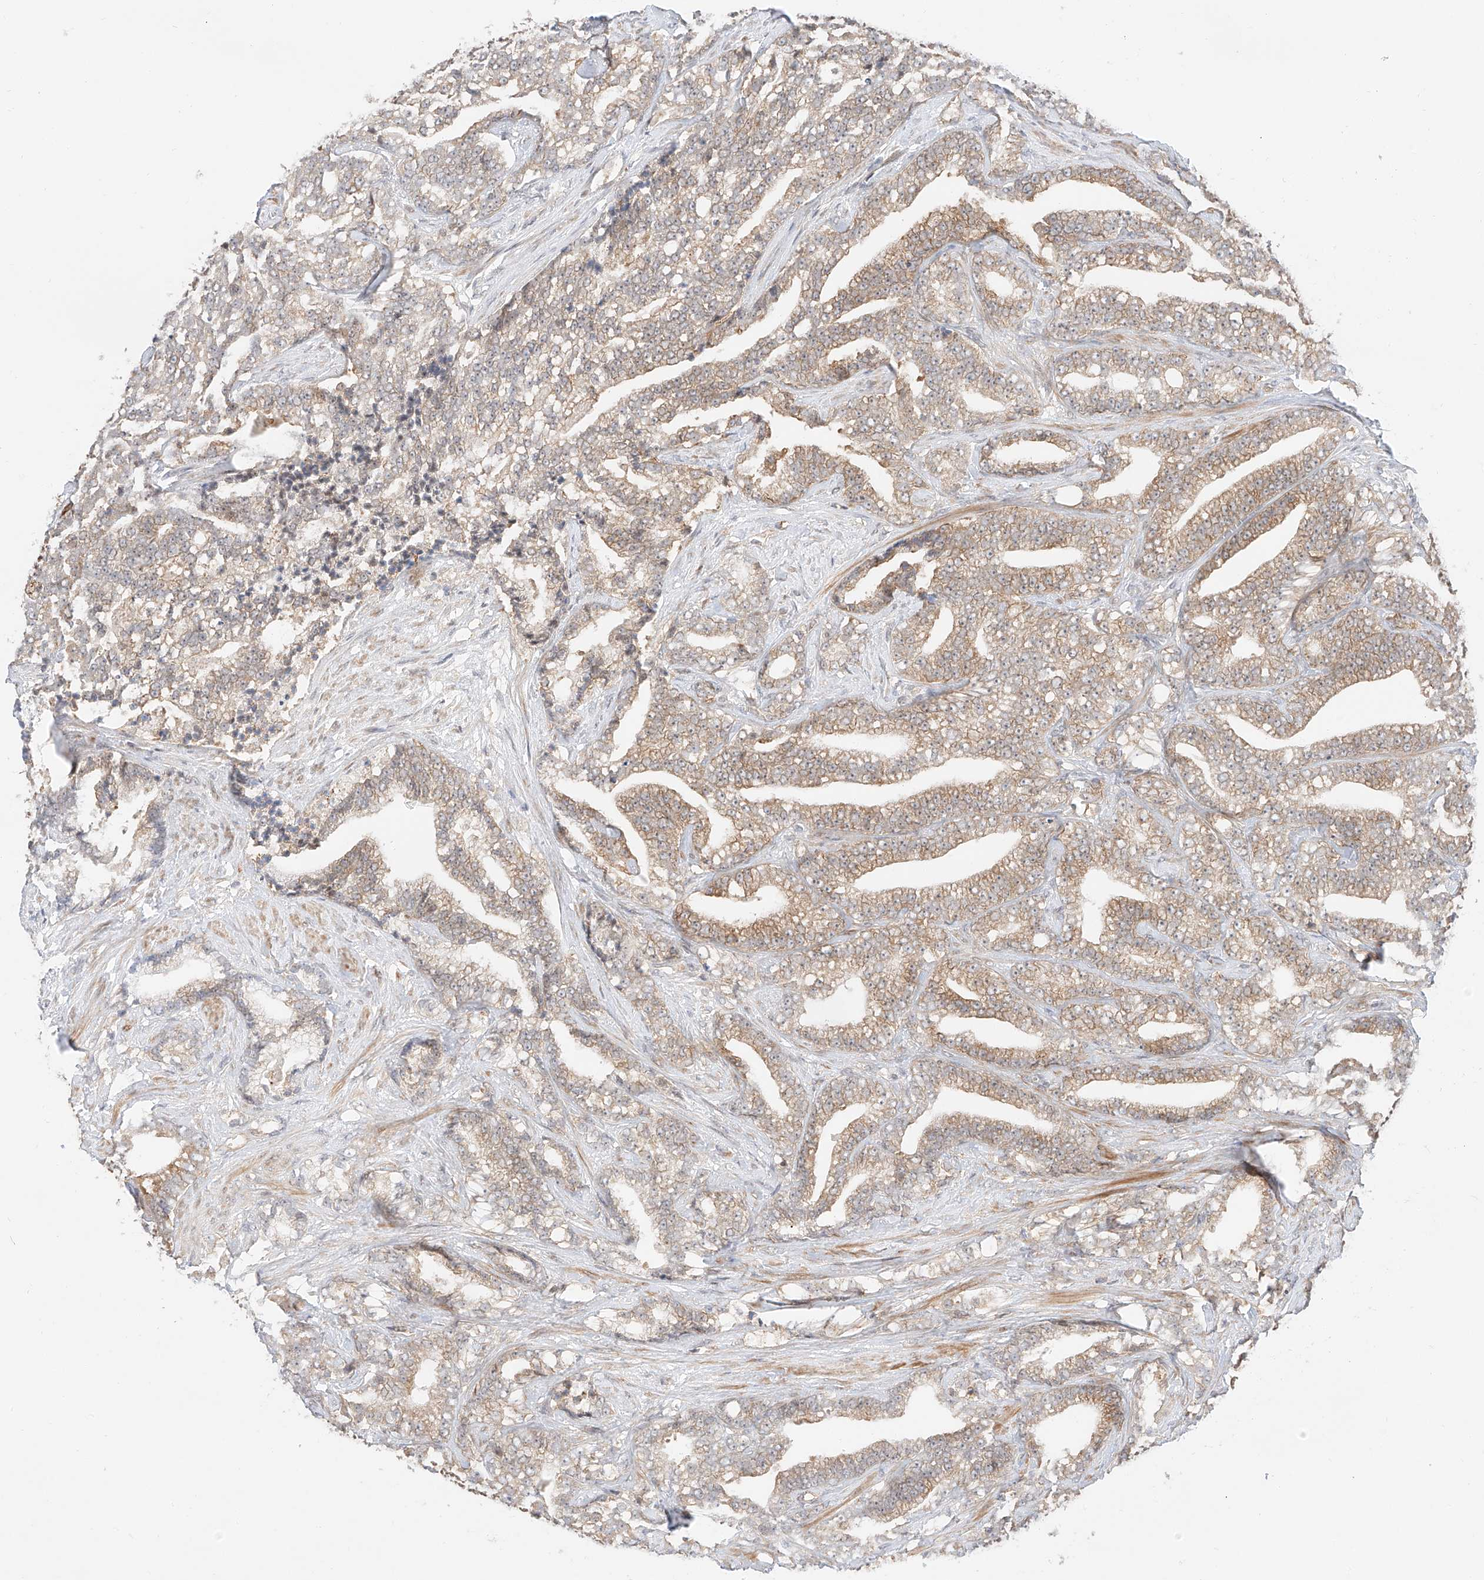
{"staining": {"intensity": "moderate", "quantity": ">75%", "location": "cytoplasmic/membranous"}, "tissue": "prostate cancer", "cell_type": "Tumor cells", "image_type": "cancer", "snomed": [{"axis": "morphology", "description": "Adenocarcinoma, High grade"}, {"axis": "topography", "description": "Prostate and seminal vesicle, NOS"}], "caption": "Brown immunohistochemical staining in human adenocarcinoma (high-grade) (prostate) demonstrates moderate cytoplasmic/membranous positivity in approximately >75% of tumor cells. The staining is performed using DAB (3,3'-diaminobenzidine) brown chromogen to label protein expression. The nuclei are counter-stained blue using hematoxylin.", "gene": "CARMIL1", "patient": {"sex": "male", "age": 67}}